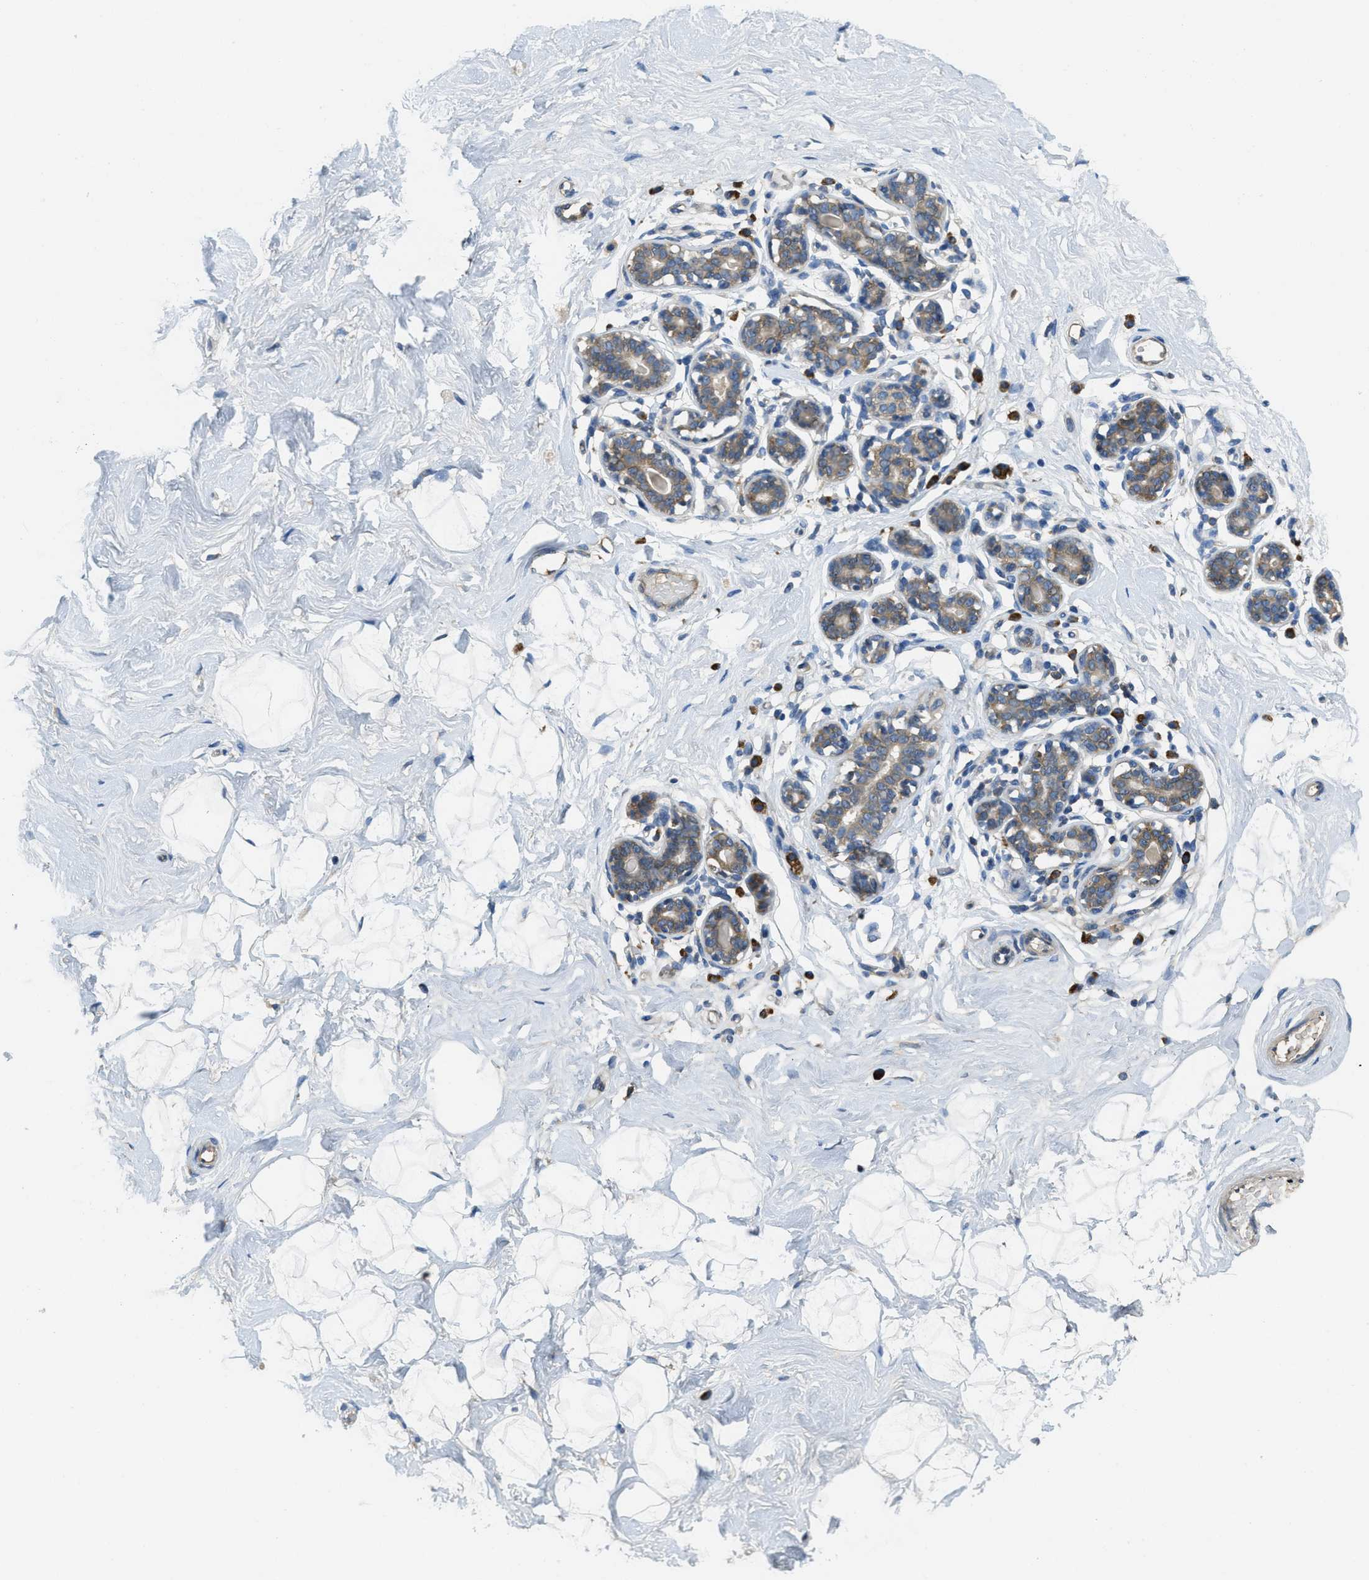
{"staining": {"intensity": "negative", "quantity": "none", "location": "none"}, "tissue": "breast", "cell_type": "Adipocytes", "image_type": "normal", "snomed": [{"axis": "morphology", "description": "Normal tissue, NOS"}, {"axis": "topography", "description": "Breast"}], "caption": "Immunohistochemistry image of normal breast: human breast stained with DAB (3,3'-diaminobenzidine) shows no significant protein staining in adipocytes. The staining is performed using DAB (3,3'-diaminobenzidine) brown chromogen with nuclei counter-stained in using hematoxylin.", "gene": "SSR1", "patient": {"sex": "female", "age": 23}}